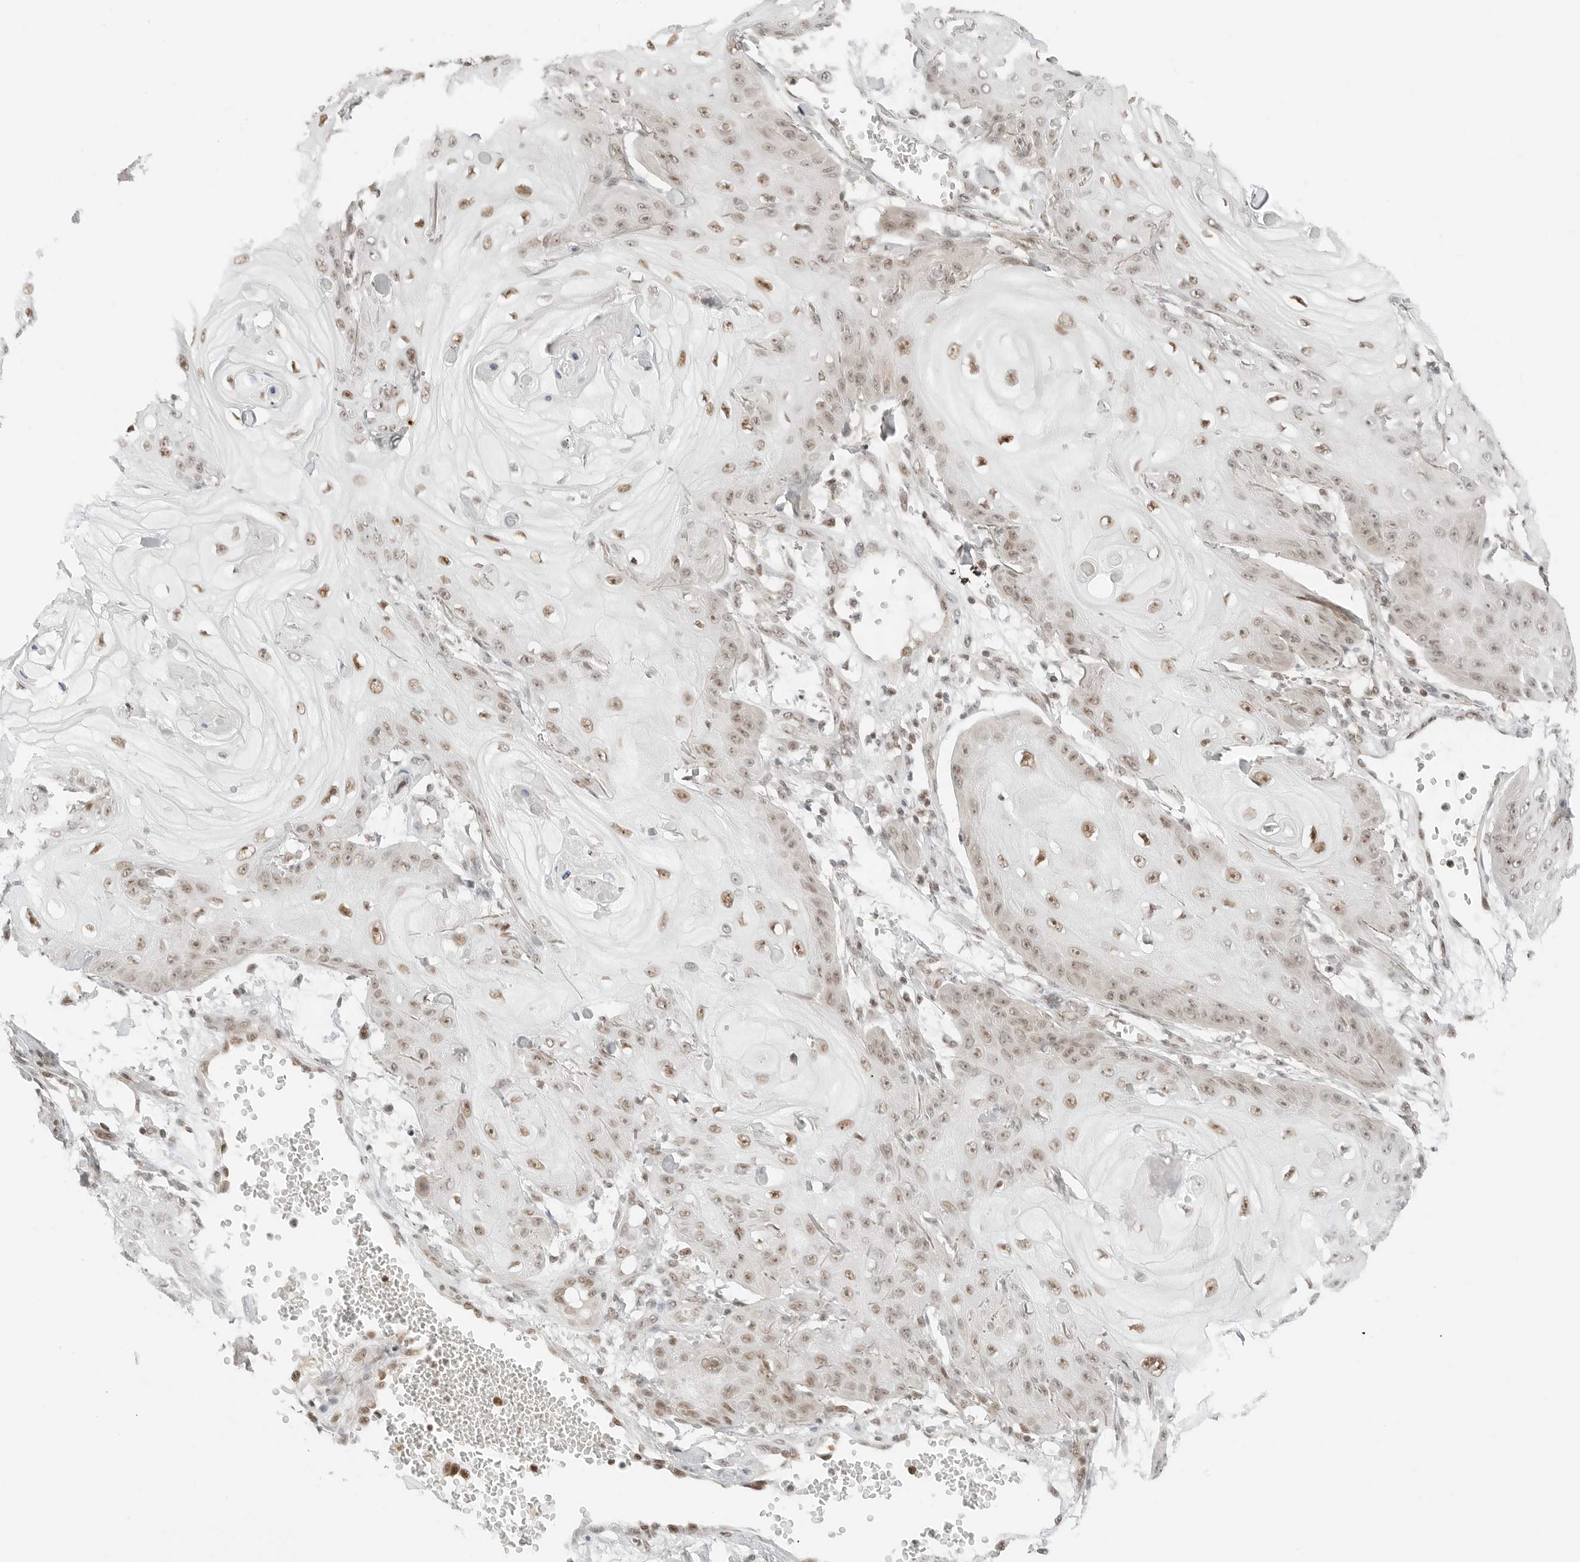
{"staining": {"intensity": "moderate", "quantity": ">75%", "location": "nuclear"}, "tissue": "skin cancer", "cell_type": "Tumor cells", "image_type": "cancer", "snomed": [{"axis": "morphology", "description": "Squamous cell carcinoma, NOS"}, {"axis": "topography", "description": "Skin"}], "caption": "The photomicrograph exhibits a brown stain indicating the presence of a protein in the nuclear of tumor cells in squamous cell carcinoma (skin).", "gene": "CRTC2", "patient": {"sex": "male", "age": 74}}